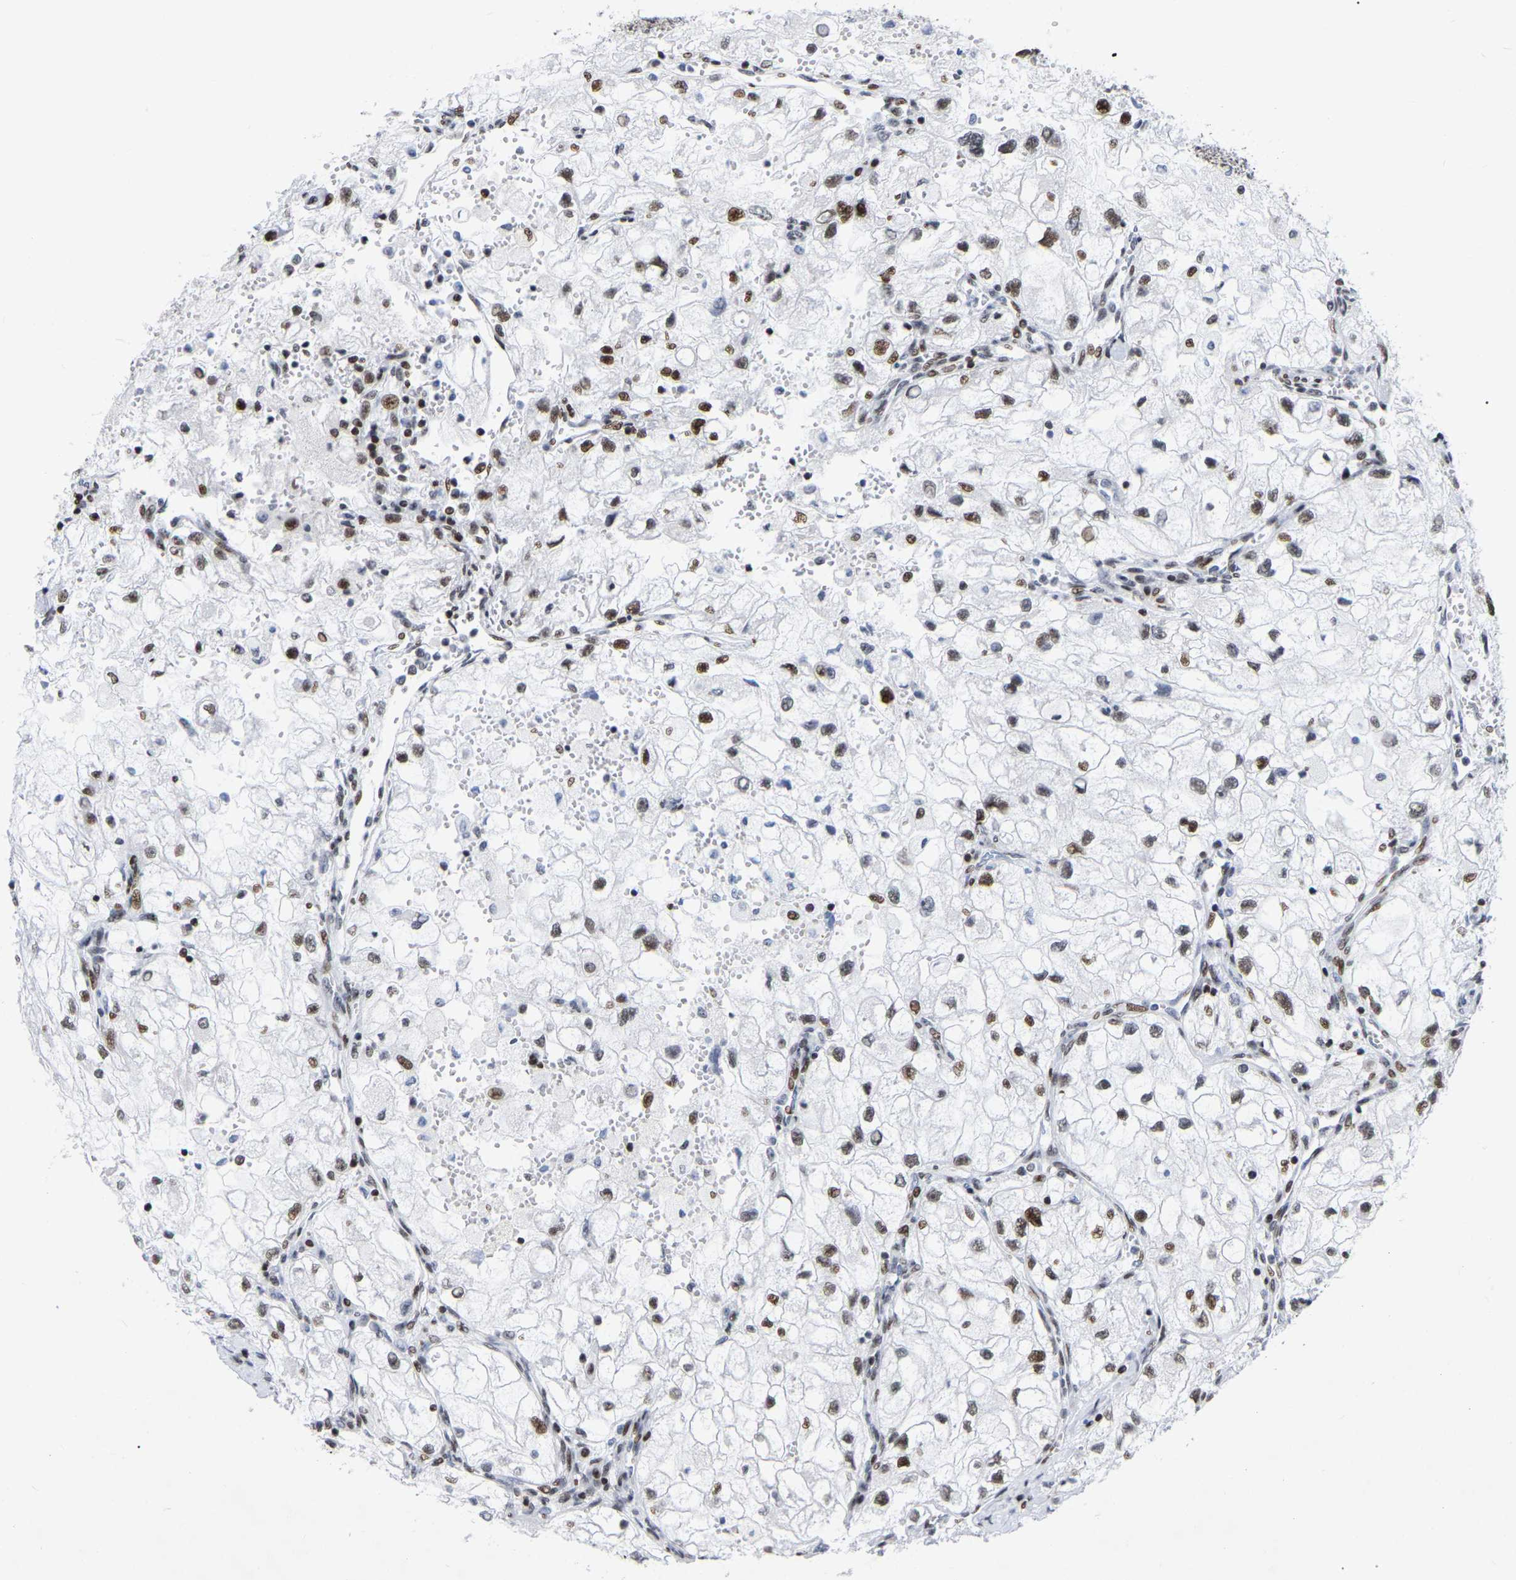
{"staining": {"intensity": "moderate", "quantity": ">75%", "location": "nuclear"}, "tissue": "renal cancer", "cell_type": "Tumor cells", "image_type": "cancer", "snomed": [{"axis": "morphology", "description": "Adenocarcinoma, NOS"}, {"axis": "topography", "description": "Kidney"}], "caption": "Renal cancer (adenocarcinoma) stained with DAB IHC displays medium levels of moderate nuclear positivity in approximately >75% of tumor cells.", "gene": "PRCC", "patient": {"sex": "female", "age": 70}}